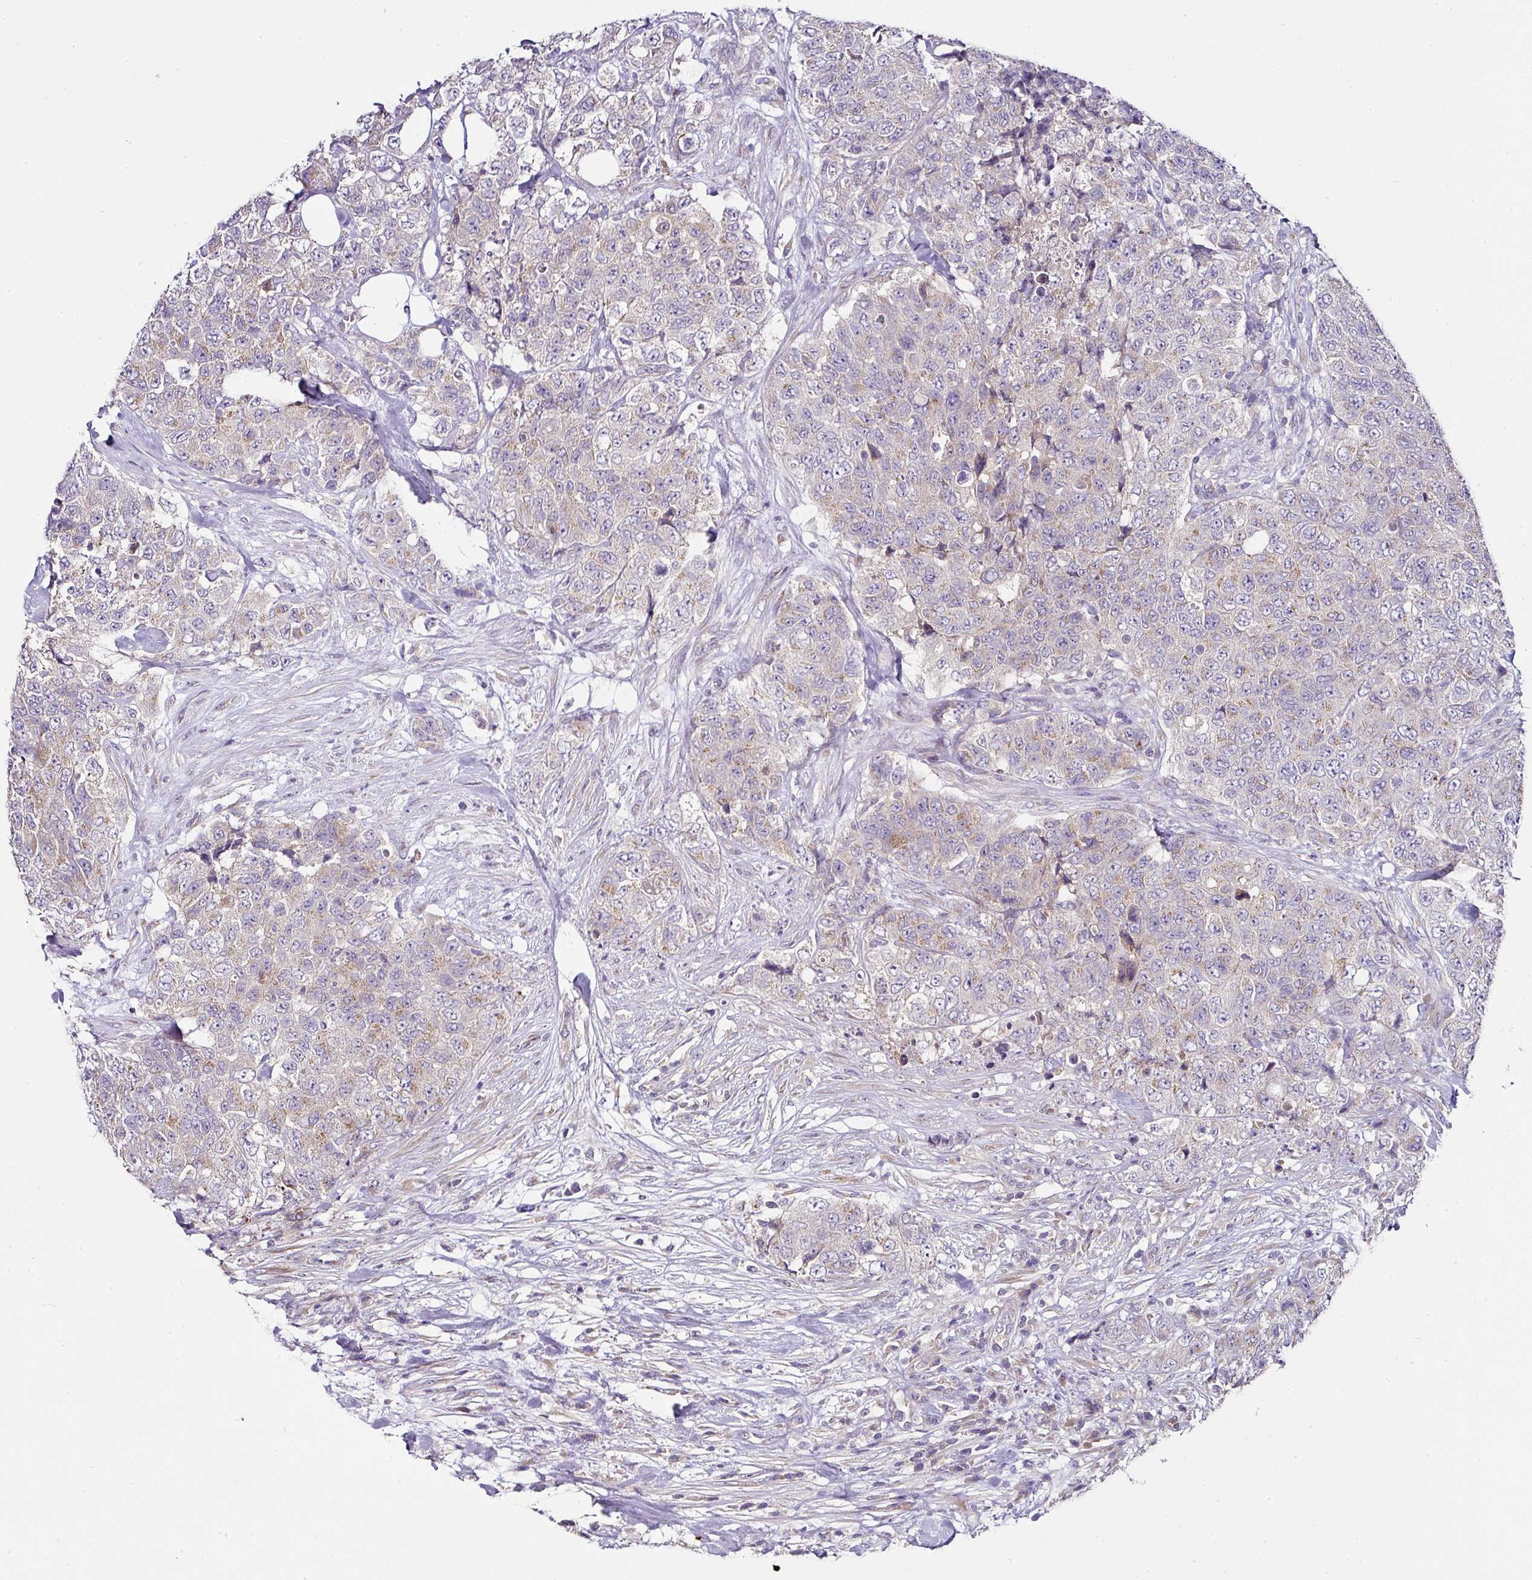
{"staining": {"intensity": "weak", "quantity": "<25%", "location": "cytoplasmic/membranous"}, "tissue": "urothelial cancer", "cell_type": "Tumor cells", "image_type": "cancer", "snomed": [{"axis": "morphology", "description": "Urothelial carcinoma, High grade"}, {"axis": "topography", "description": "Urinary bladder"}], "caption": "A histopathology image of human urothelial cancer is negative for staining in tumor cells.", "gene": "SKIC2", "patient": {"sex": "female", "age": 78}}